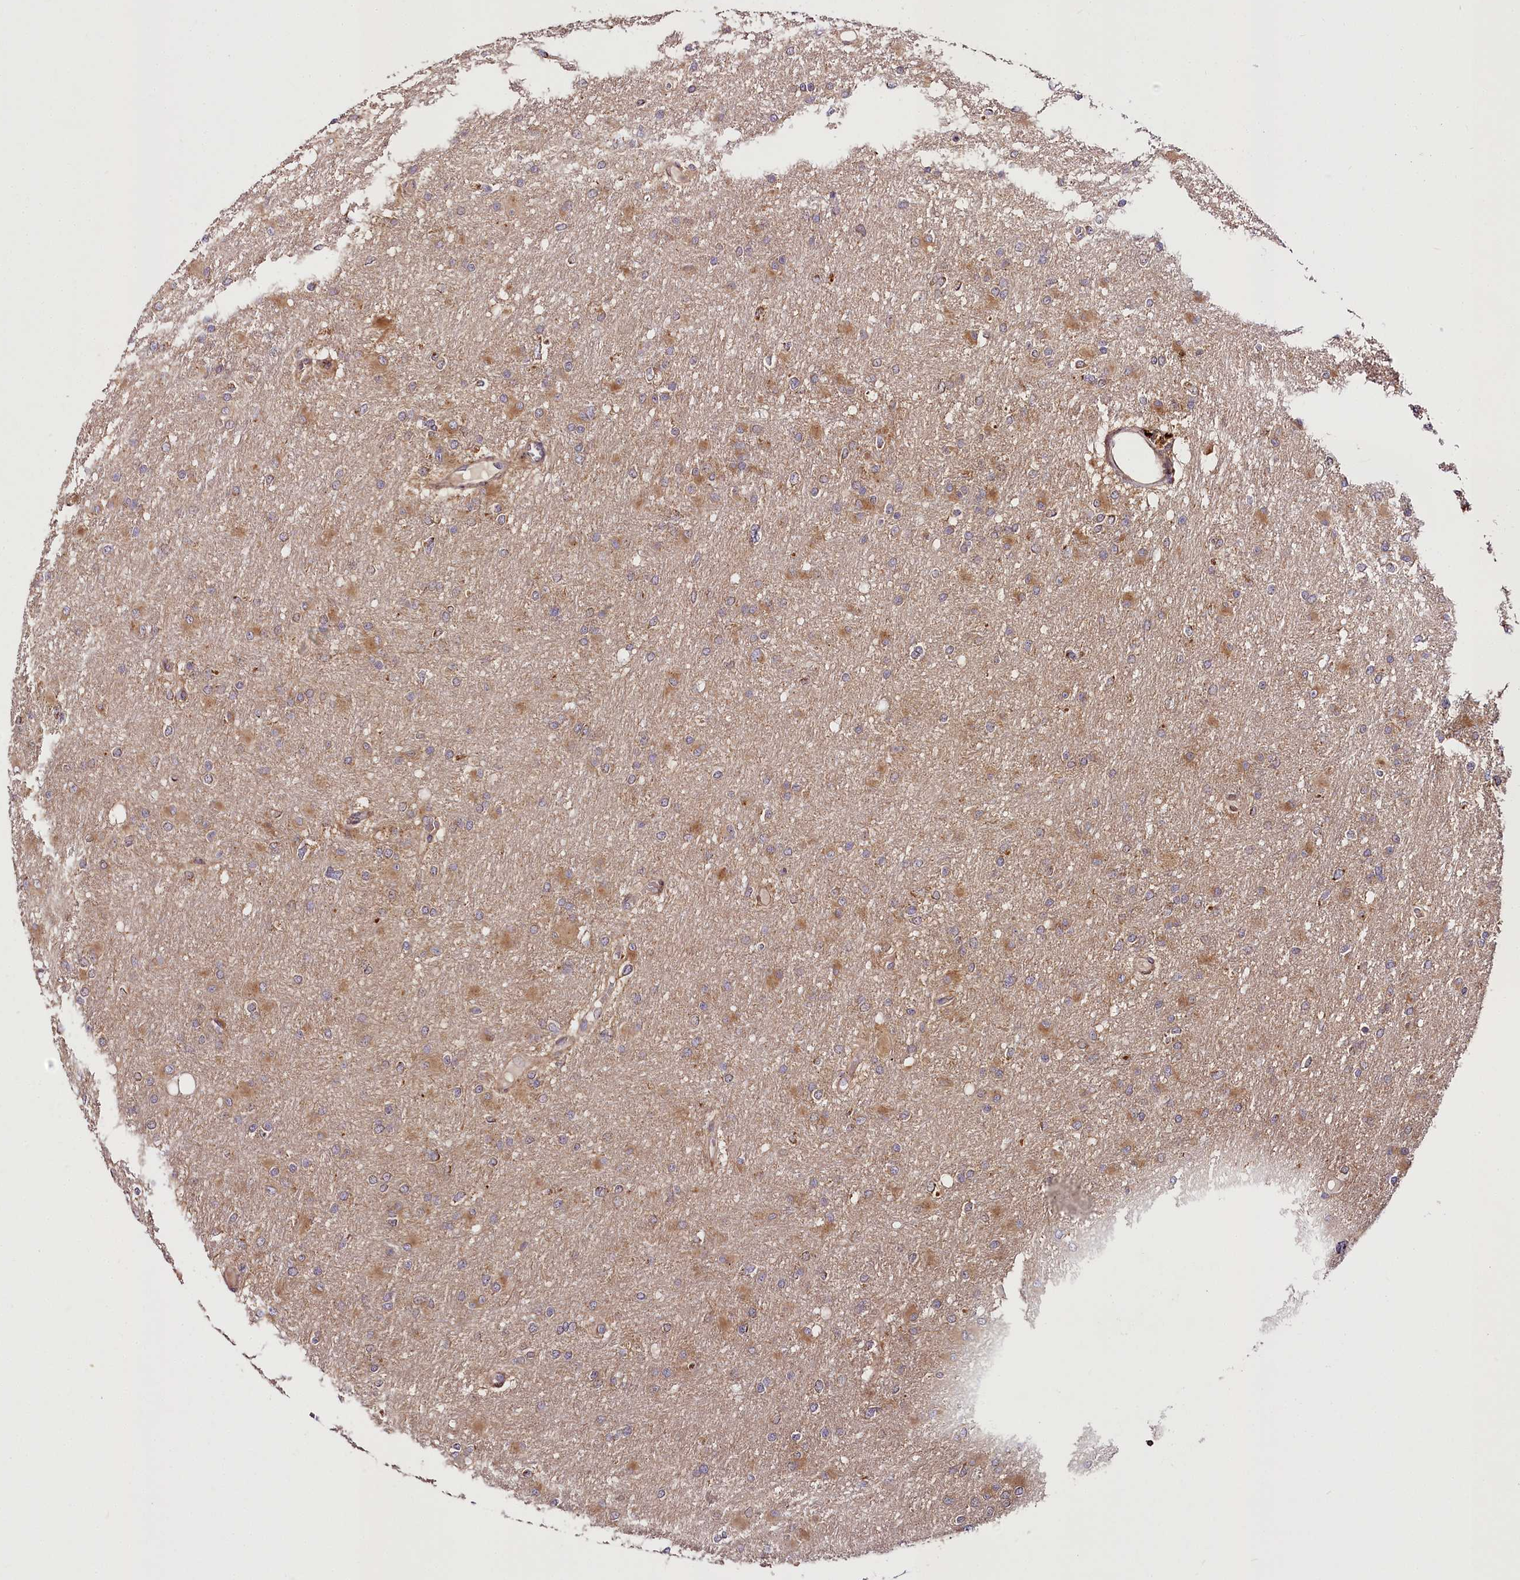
{"staining": {"intensity": "weak", "quantity": "25%-75%", "location": "cytoplasmic/membranous"}, "tissue": "glioma", "cell_type": "Tumor cells", "image_type": "cancer", "snomed": [{"axis": "morphology", "description": "Glioma, malignant, High grade"}, {"axis": "topography", "description": "Cerebral cortex"}], "caption": "High-magnification brightfield microscopy of glioma stained with DAB (3,3'-diaminobenzidine) (brown) and counterstained with hematoxylin (blue). tumor cells exhibit weak cytoplasmic/membranous expression is seen in approximately25%-75% of cells.", "gene": "RAB7A", "patient": {"sex": "female", "age": 36}}